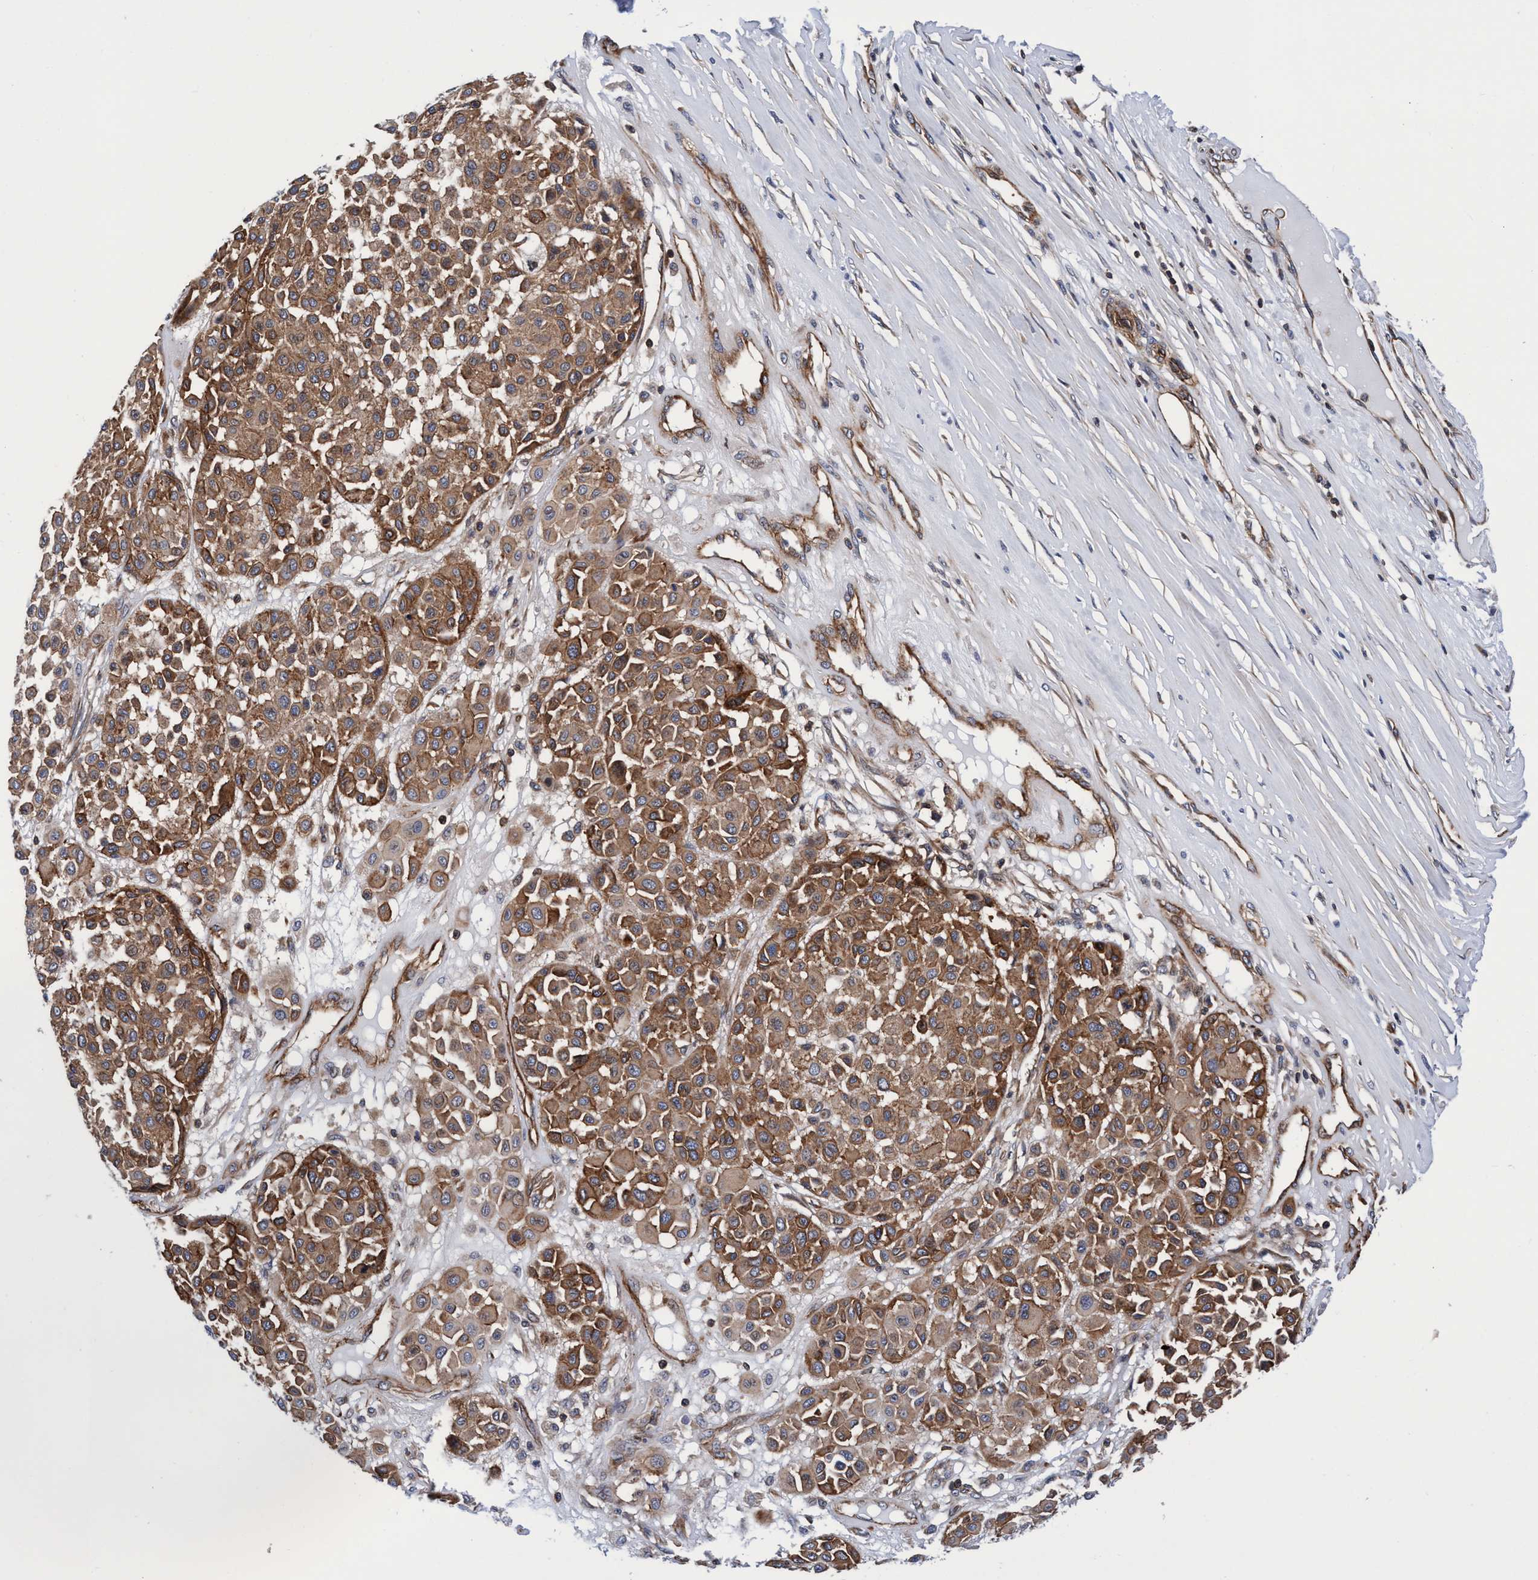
{"staining": {"intensity": "moderate", "quantity": ">75%", "location": "cytoplasmic/membranous"}, "tissue": "melanoma", "cell_type": "Tumor cells", "image_type": "cancer", "snomed": [{"axis": "morphology", "description": "Malignant melanoma, Metastatic site"}, {"axis": "topography", "description": "Soft tissue"}], "caption": "Immunohistochemistry (IHC) of human melanoma demonstrates medium levels of moderate cytoplasmic/membranous expression in approximately >75% of tumor cells. Immunohistochemistry stains the protein of interest in brown and the nuclei are stained blue.", "gene": "MCM3AP", "patient": {"sex": "male", "age": 41}}